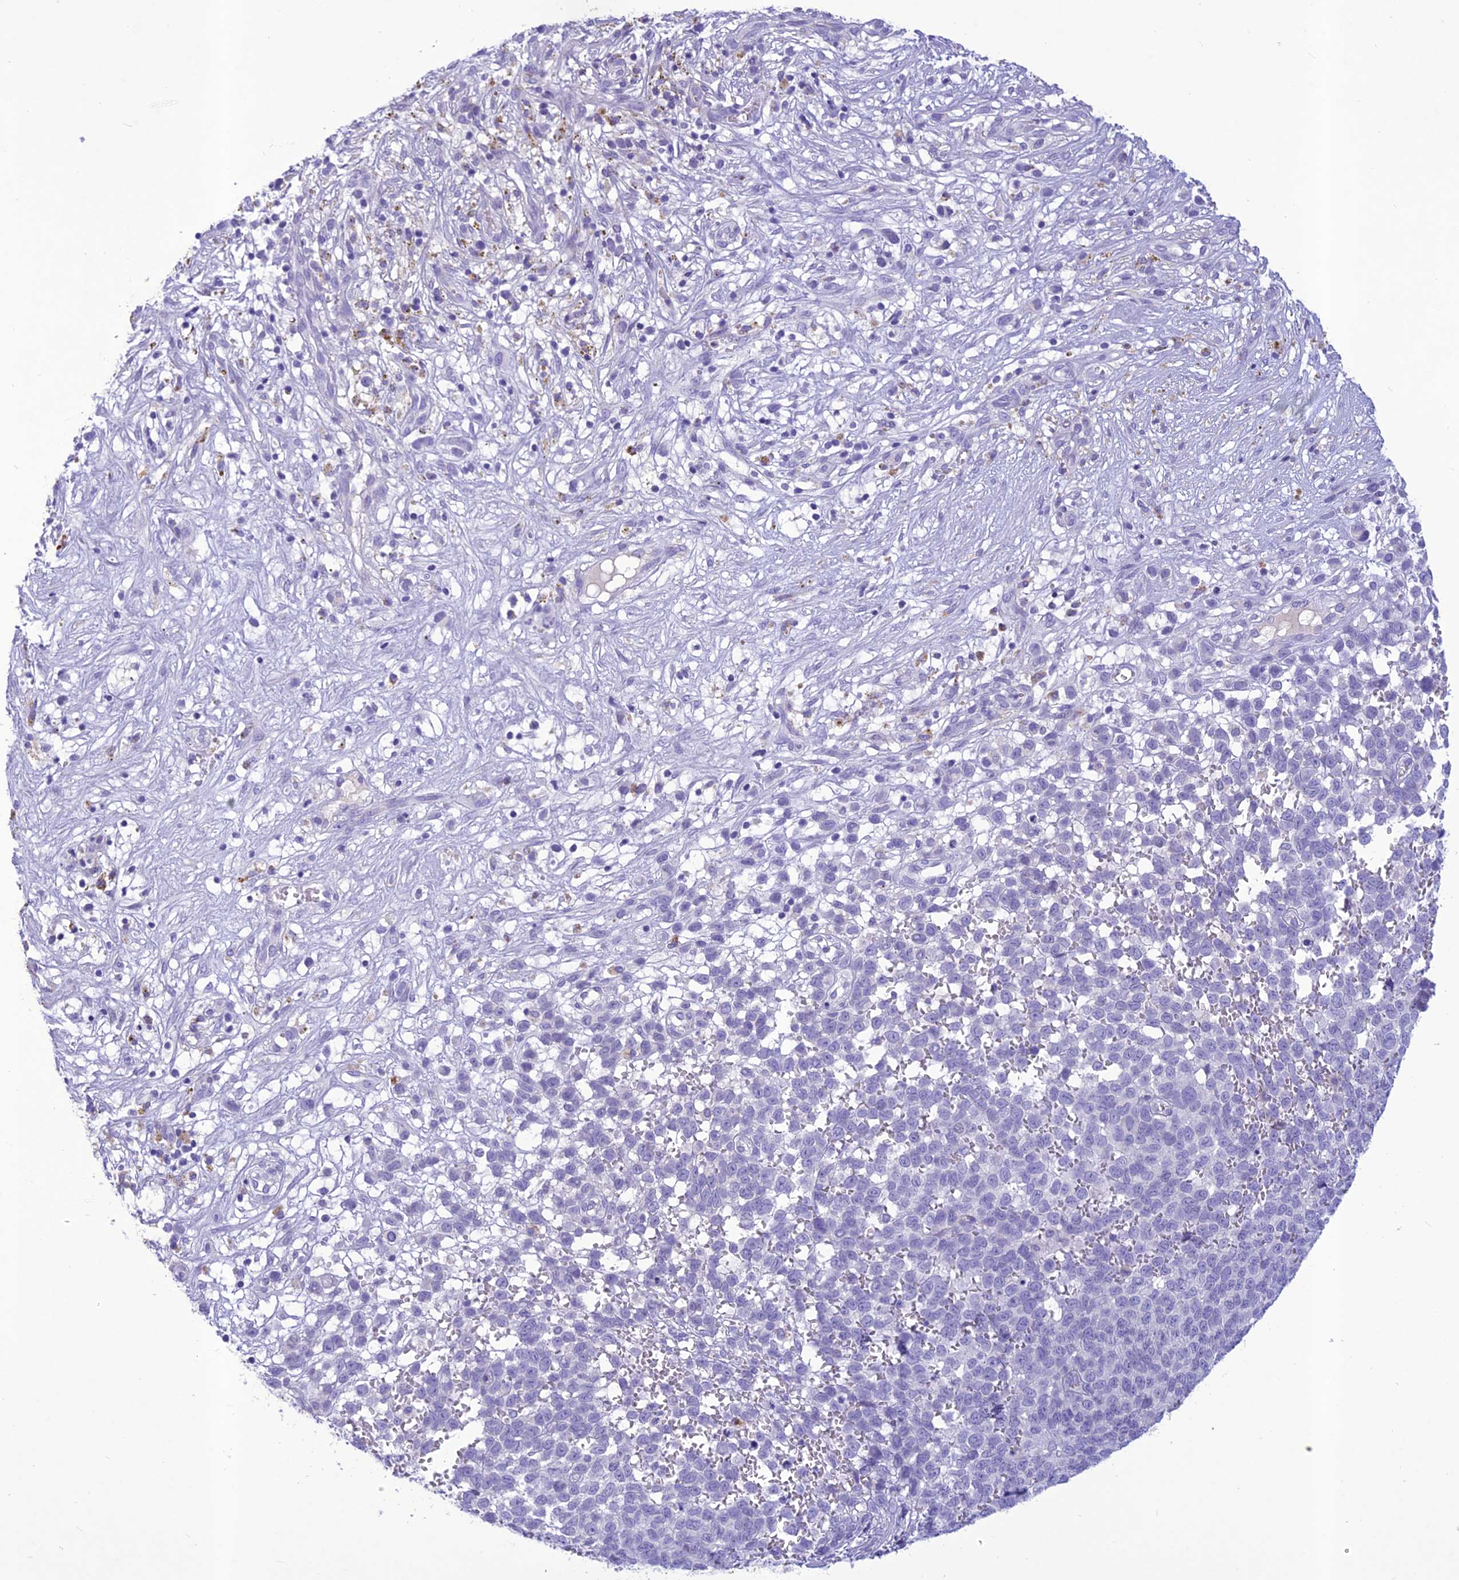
{"staining": {"intensity": "negative", "quantity": "none", "location": "none"}, "tissue": "melanoma", "cell_type": "Tumor cells", "image_type": "cancer", "snomed": [{"axis": "morphology", "description": "Malignant melanoma, NOS"}, {"axis": "topography", "description": "Nose, NOS"}], "caption": "A histopathology image of human malignant melanoma is negative for staining in tumor cells.", "gene": "IFT172", "patient": {"sex": "female", "age": 48}}